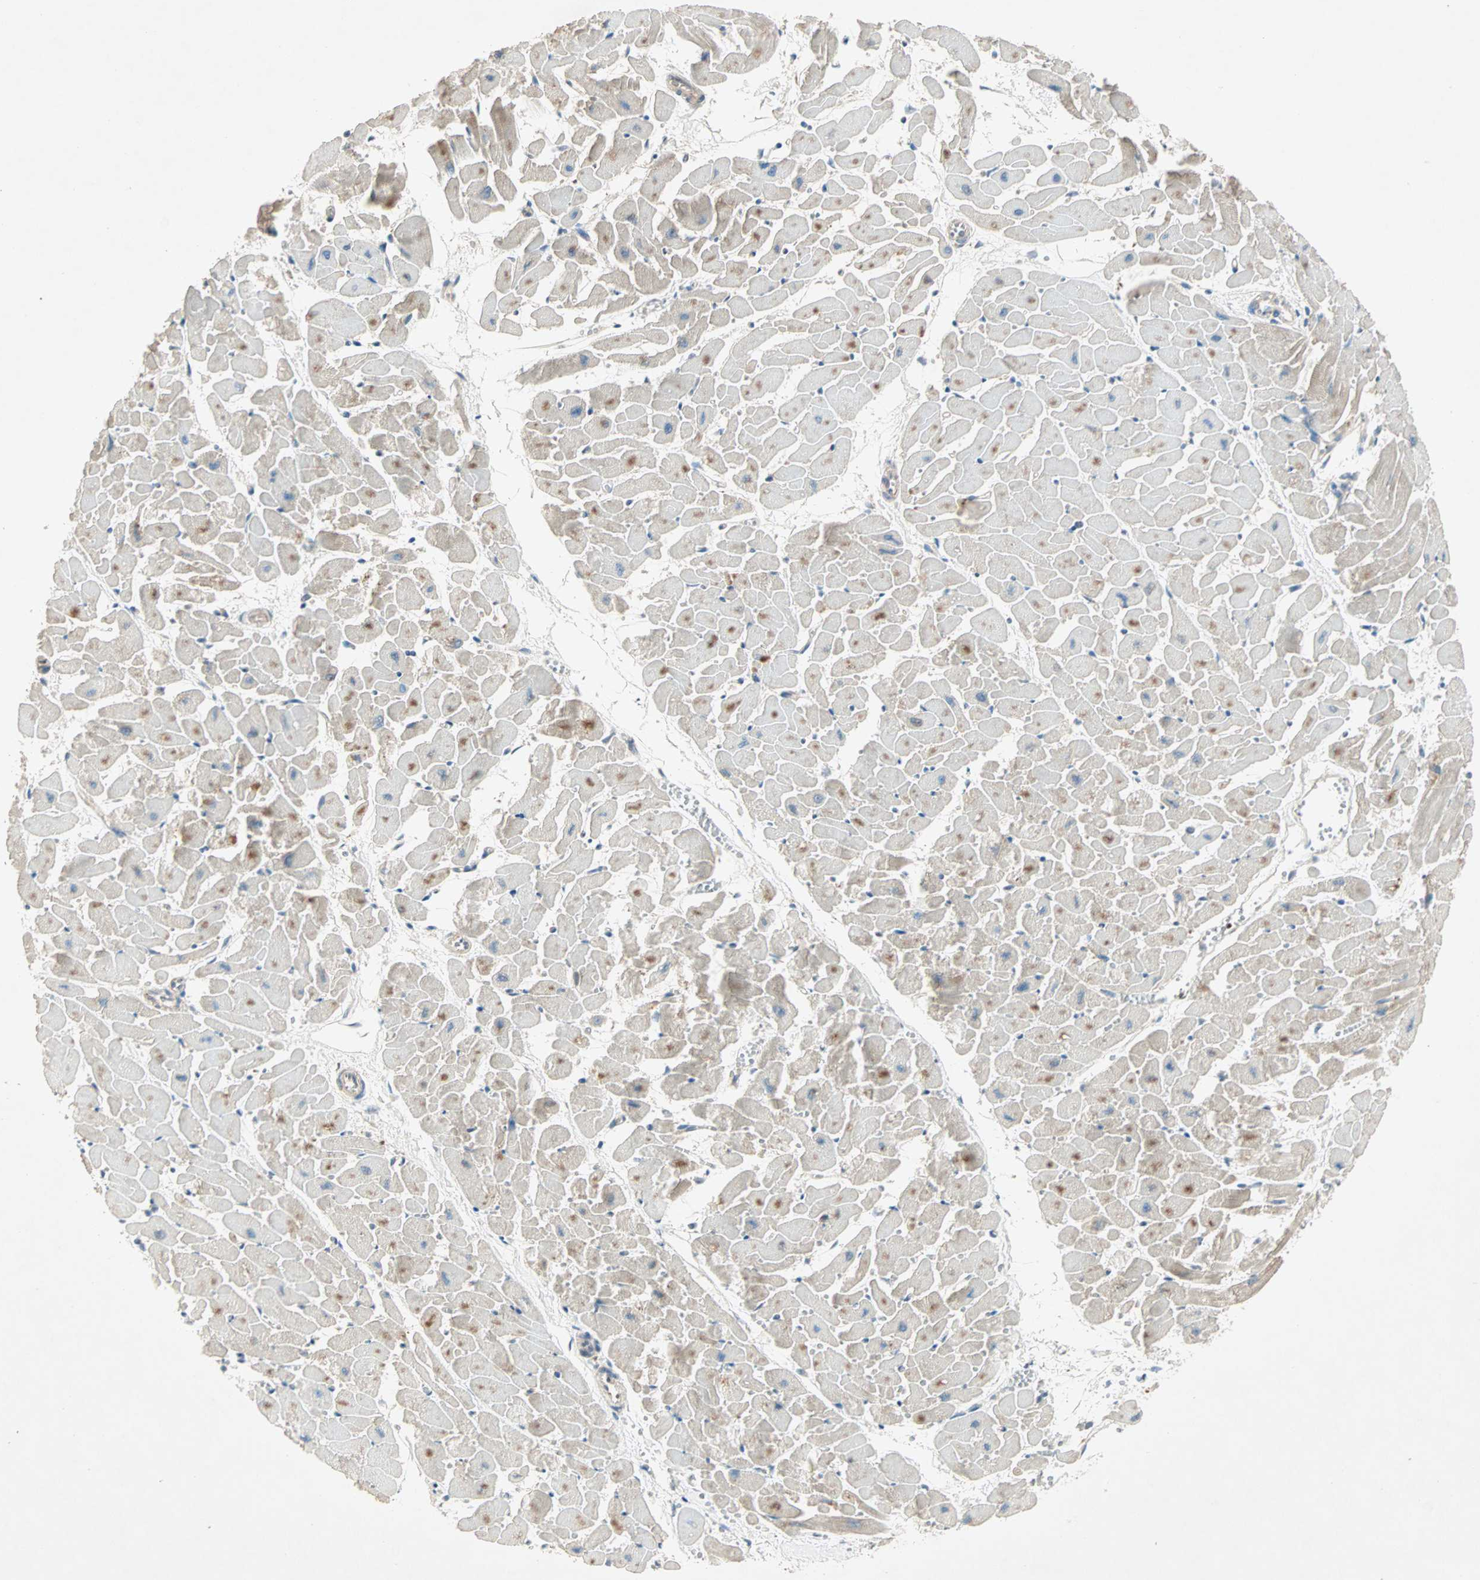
{"staining": {"intensity": "moderate", "quantity": "25%-75%", "location": "cytoplasmic/membranous"}, "tissue": "heart muscle", "cell_type": "Cardiomyocytes", "image_type": "normal", "snomed": [{"axis": "morphology", "description": "Normal tissue, NOS"}, {"axis": "topography", "description": "Heart"}], "caption": "IHC micrograph of benign heart muscle stained for a protein (brown), which shows medium levels of moderate cytoplasmic/membranous expression in approximately 25%-75% of cardiomyocytes.", "gene": "TEC", "patient": {"sex": "female", "age": 19}}